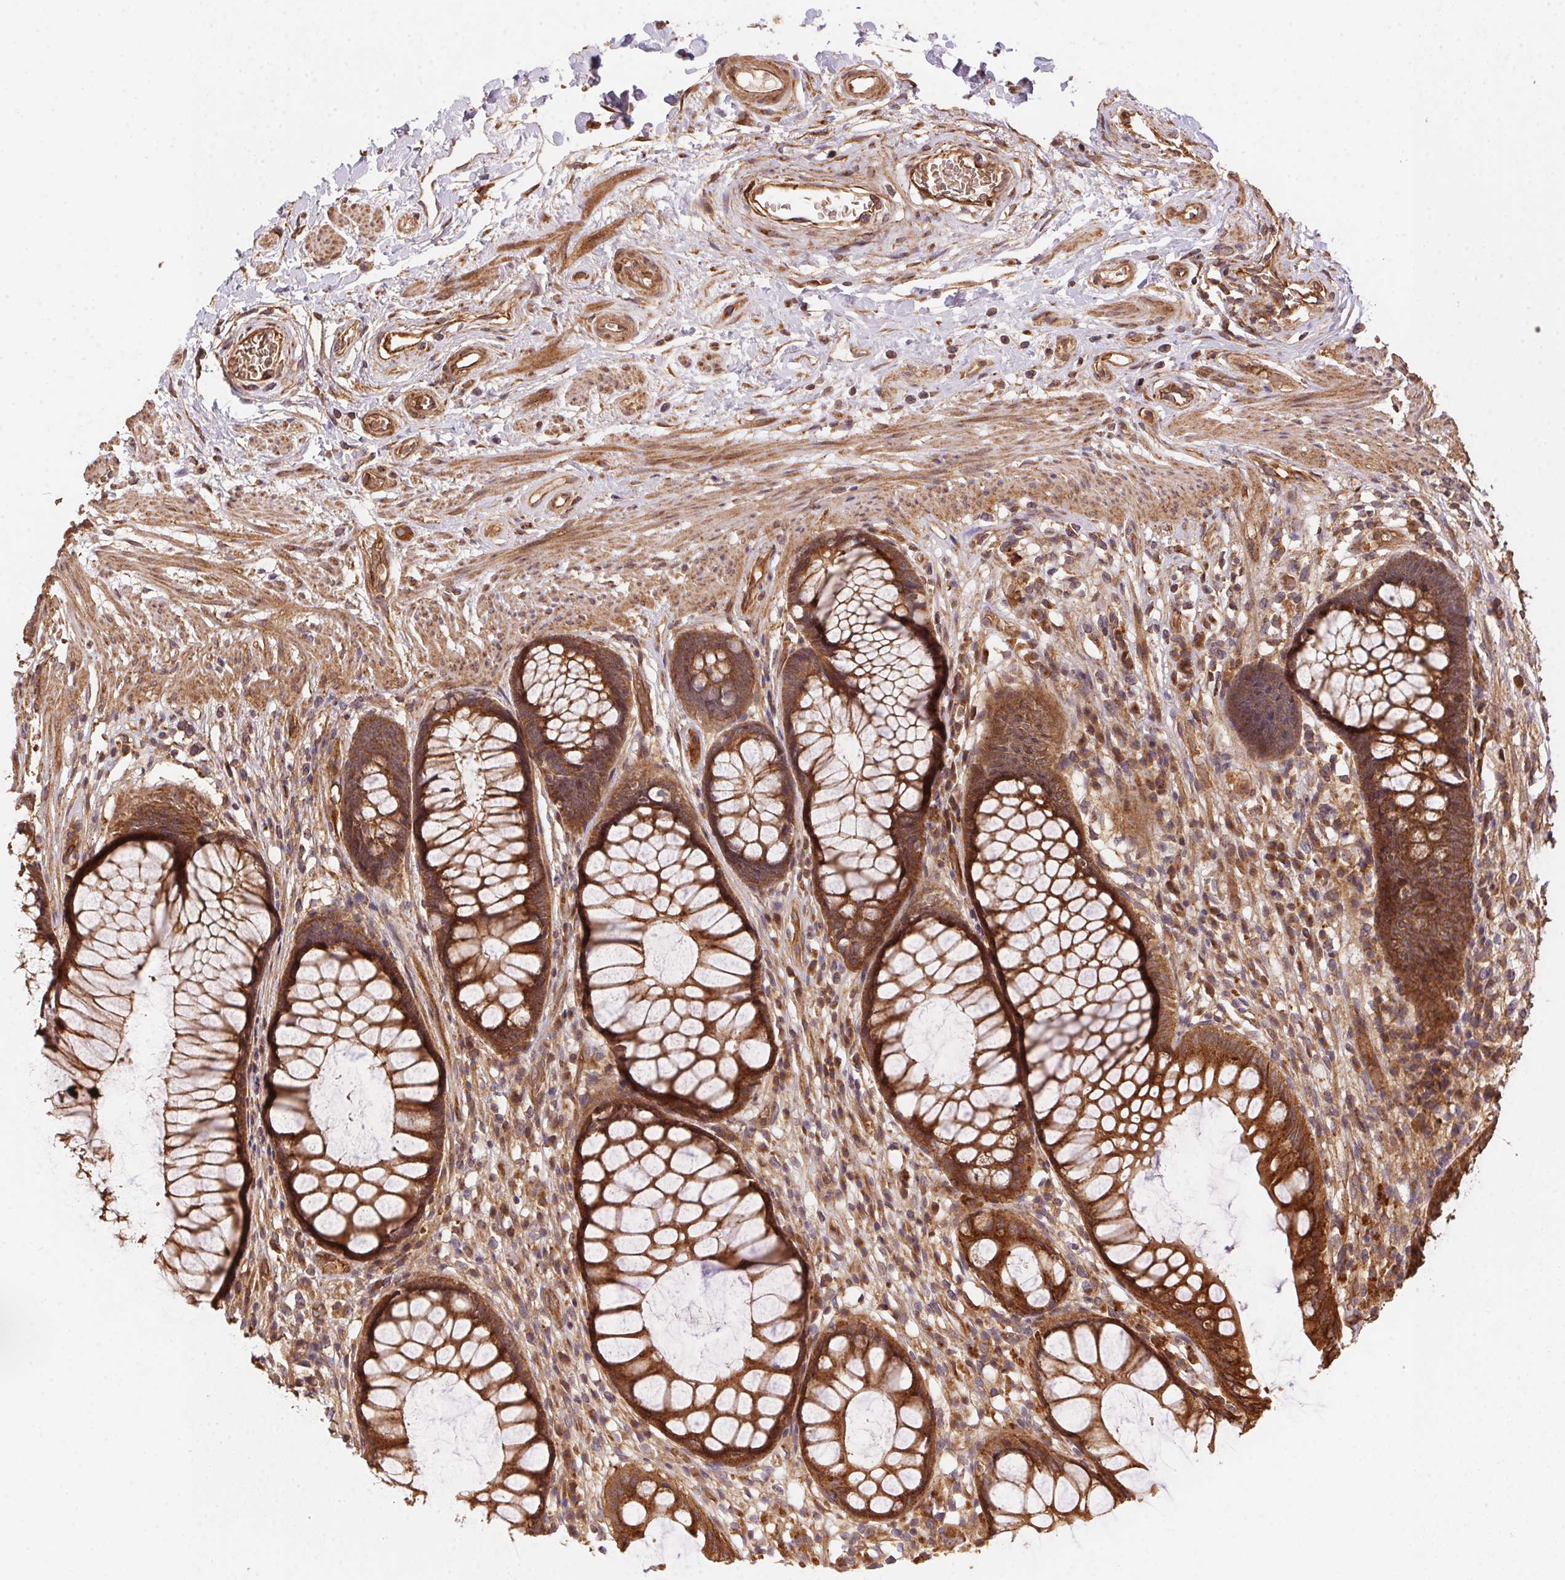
{"staining": {"intensity": "strong", "quantity": ">75%", "location": "cytoplasmic/membranous"}, "tissue": "rectum", "cell_type": "Glandular cells", "image_type": "normal", "snomed": [{"axis": "morphology", "description": "Normal tissue, NOS"}, {"axis": "topography", "description": "Smooth muscle"}, {"axis": "topography", "description": "Rectum"}], "caption": "Brown immunohistochemical staining in unremarkable rectum reveals strong cytoplasmic/membranous expression in about >75% of glandular cells.", "gene": "USE1", "patient": {"sex": "male", "age": 53}}